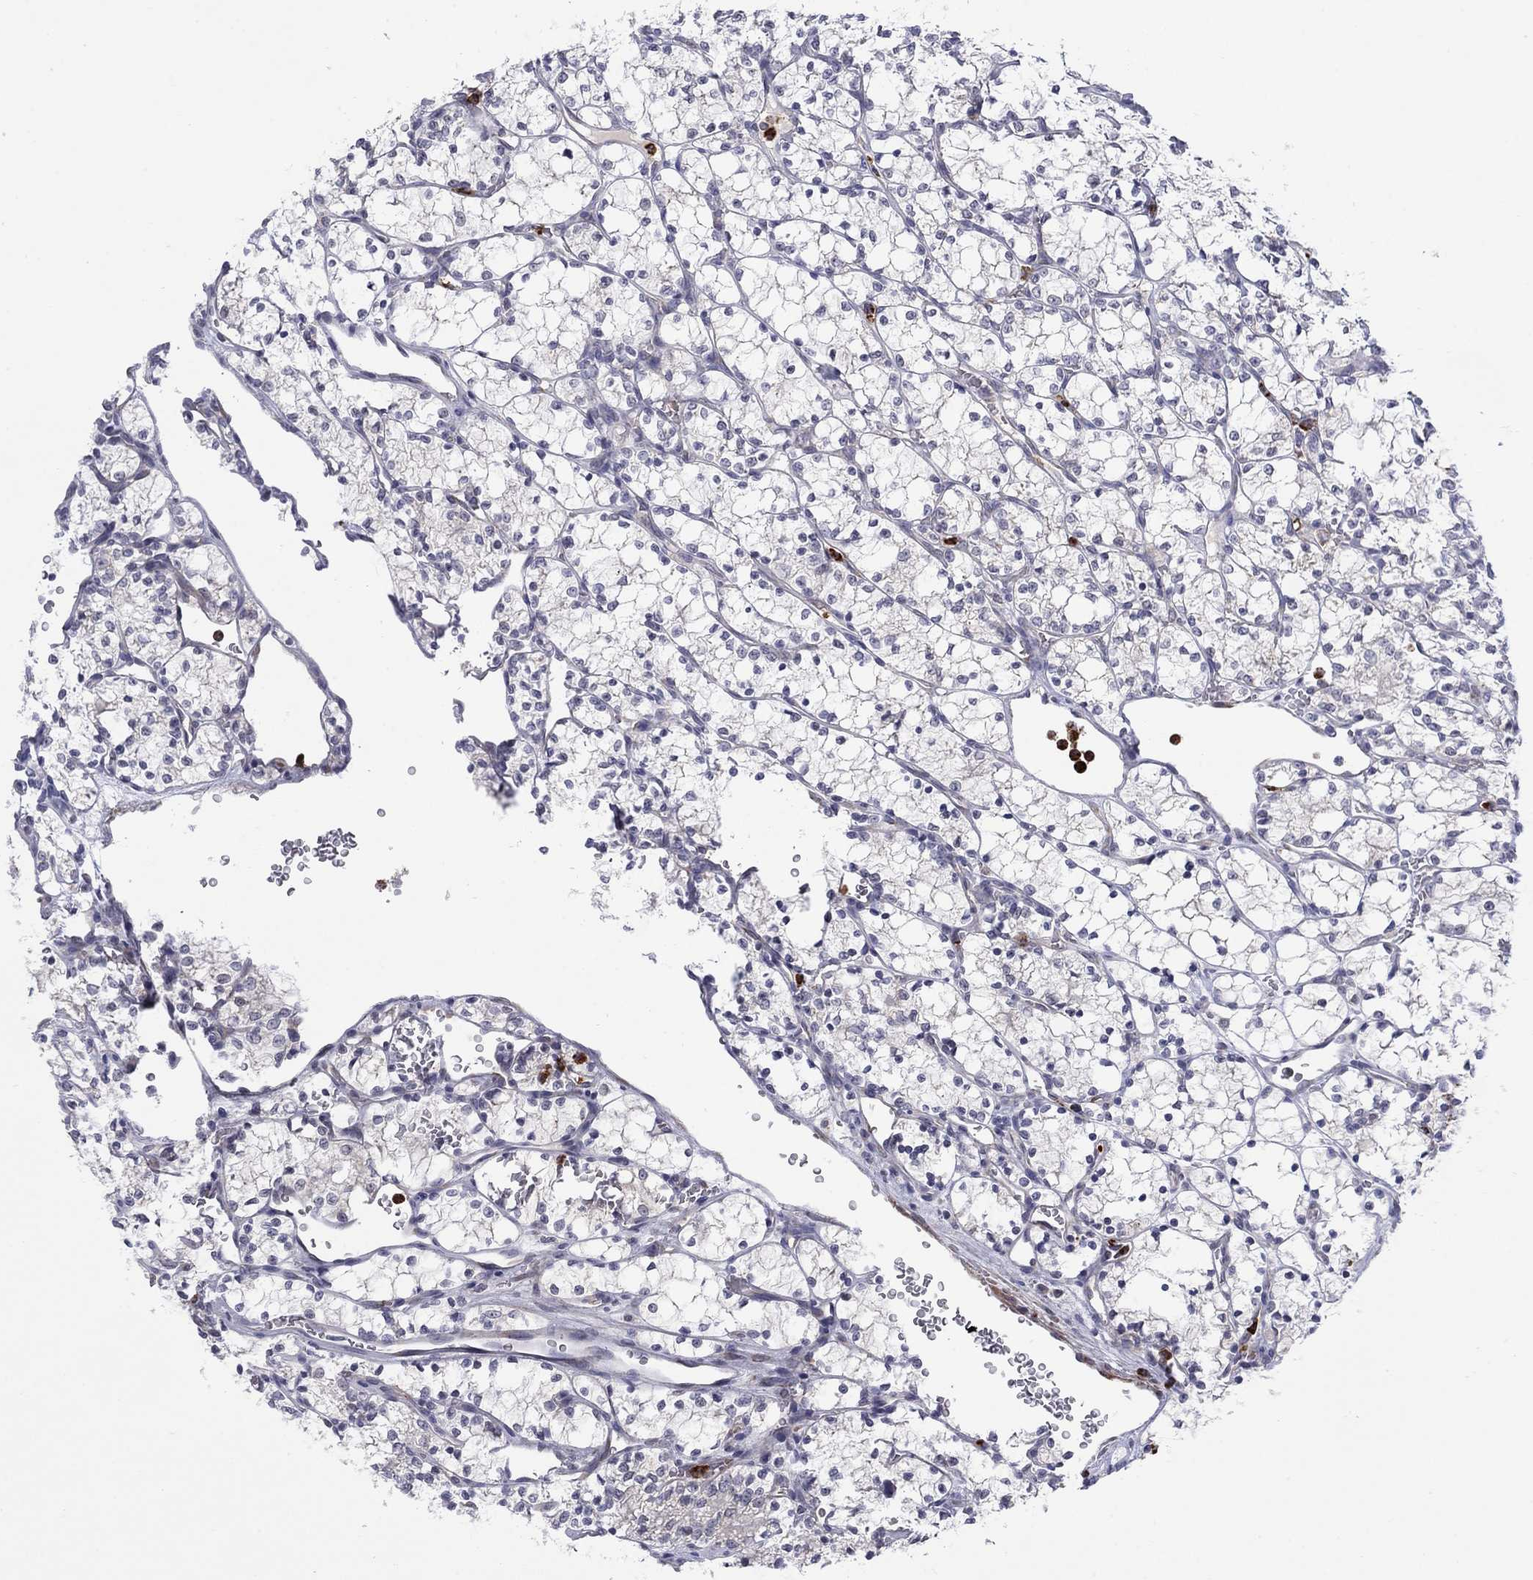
{"staining": {"intensity": "negative", "quantity": "none", "location": "none"}, "tissue": "renal cancer", "cell_type": "Tumor cells", "image_type": "cancer", "snomed": [{"axis": "morphology", "description": "Adenocarcinoma, NOS"}, {"axis": "topography", "description": "Kidney"}], "caption": "DAB immunohistochemical staining of renal cancer (adenocarcinoma) displays no significant expression in tumor cells. (Brightfield microscopy of DAB IHC at high magnification).", "gene": "MTRFR", "patient": {"sex": "female", "age": 69}}